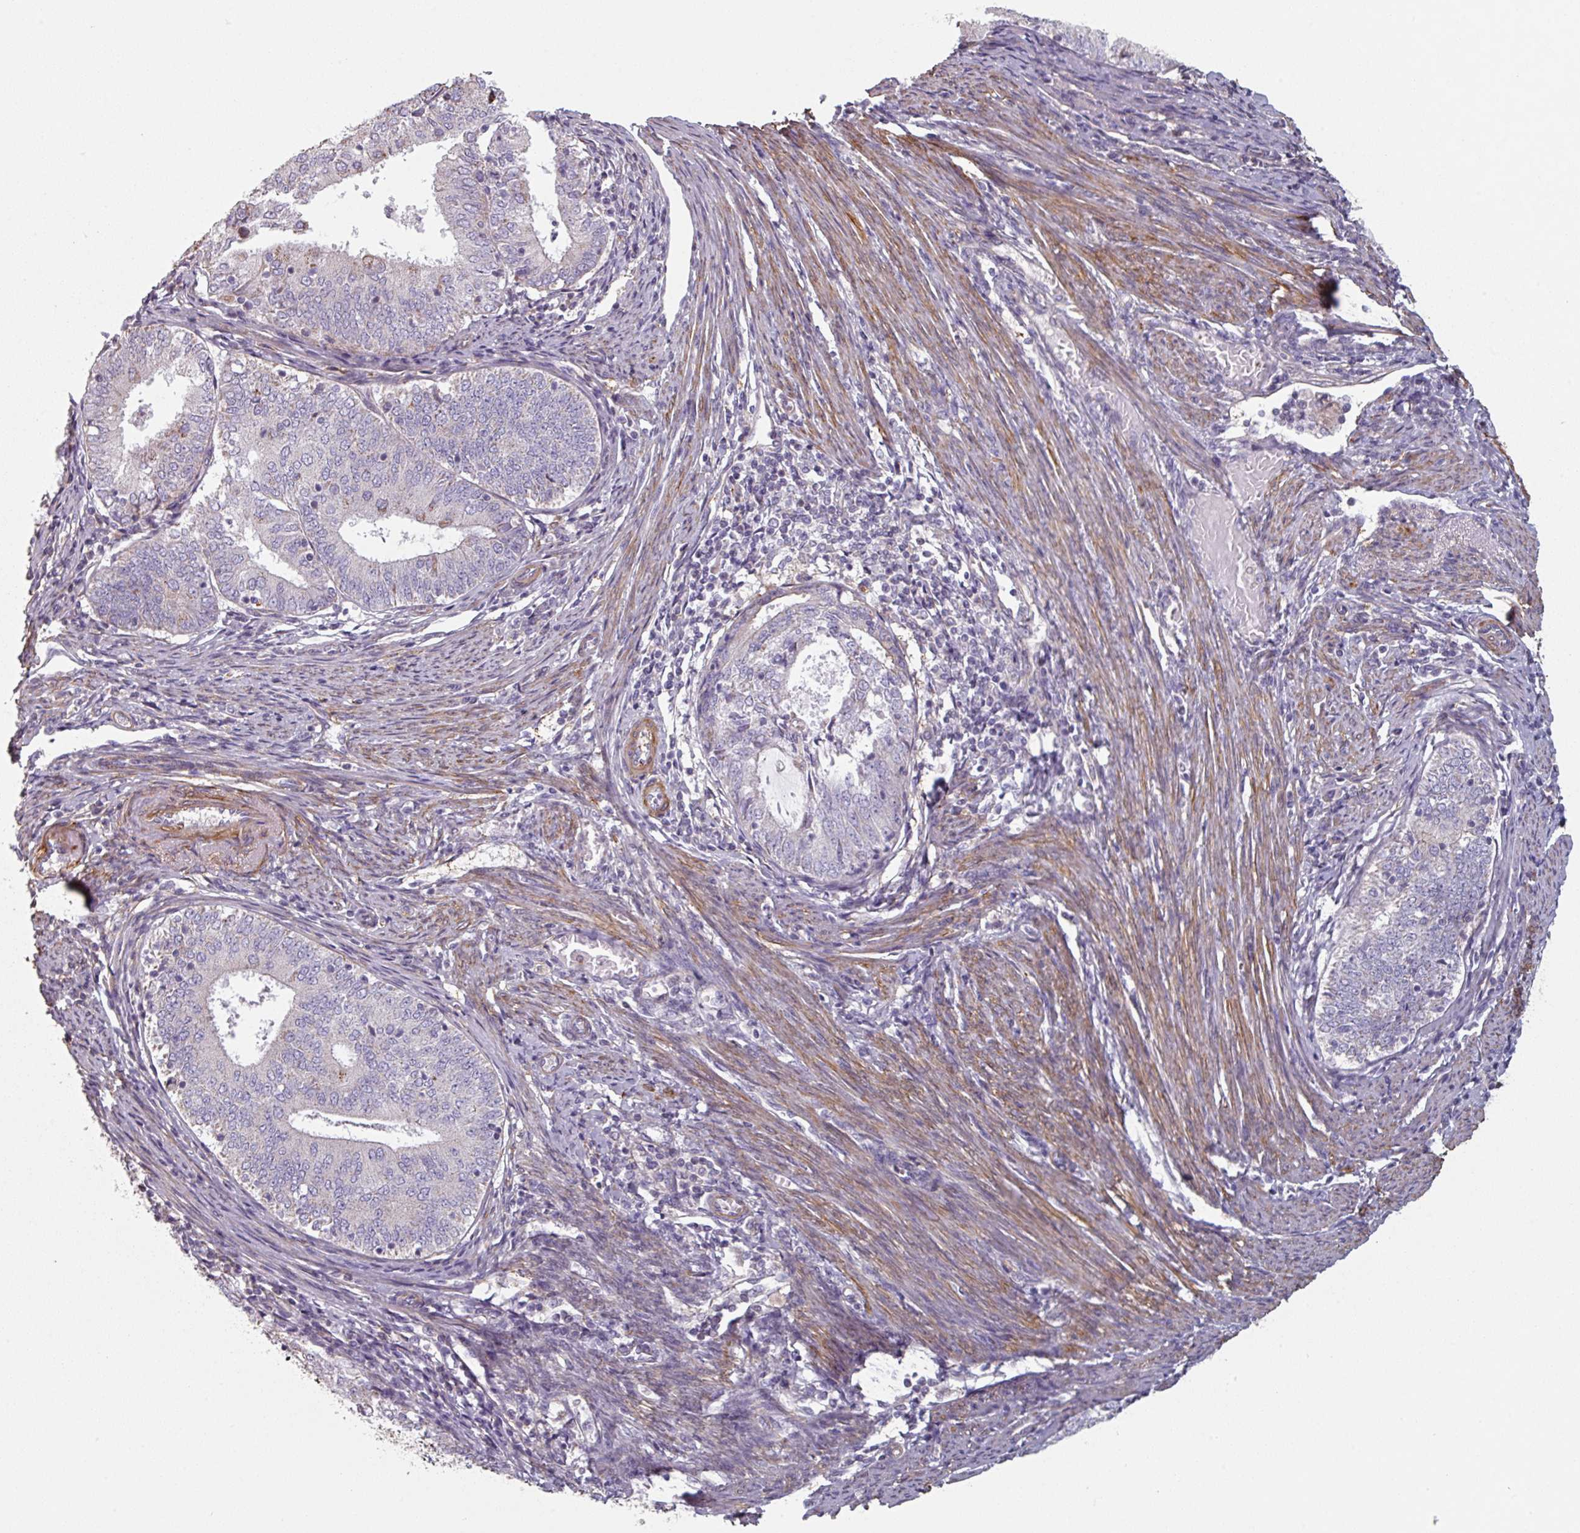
{"staining": {"intensity": "negative", "quantity": "none", "location": "none"}, "tissue": "endometrial cancer", "cell_type": "Tumor cells", "image_type": "cancer", "snomed": [{"axis": "morphology", "description": "Adenocarcinoma, NOS"}, {"axis": "topography", "description": "Endometrium"}], "caption": "Human adenocarcinoma (endometrial) stained for a protein using immunohistochemistry (IHC) demonstrates no expression in tumor cells.", "gene": "GSTA4", "patient": {"sex": "female", "age": 57}}